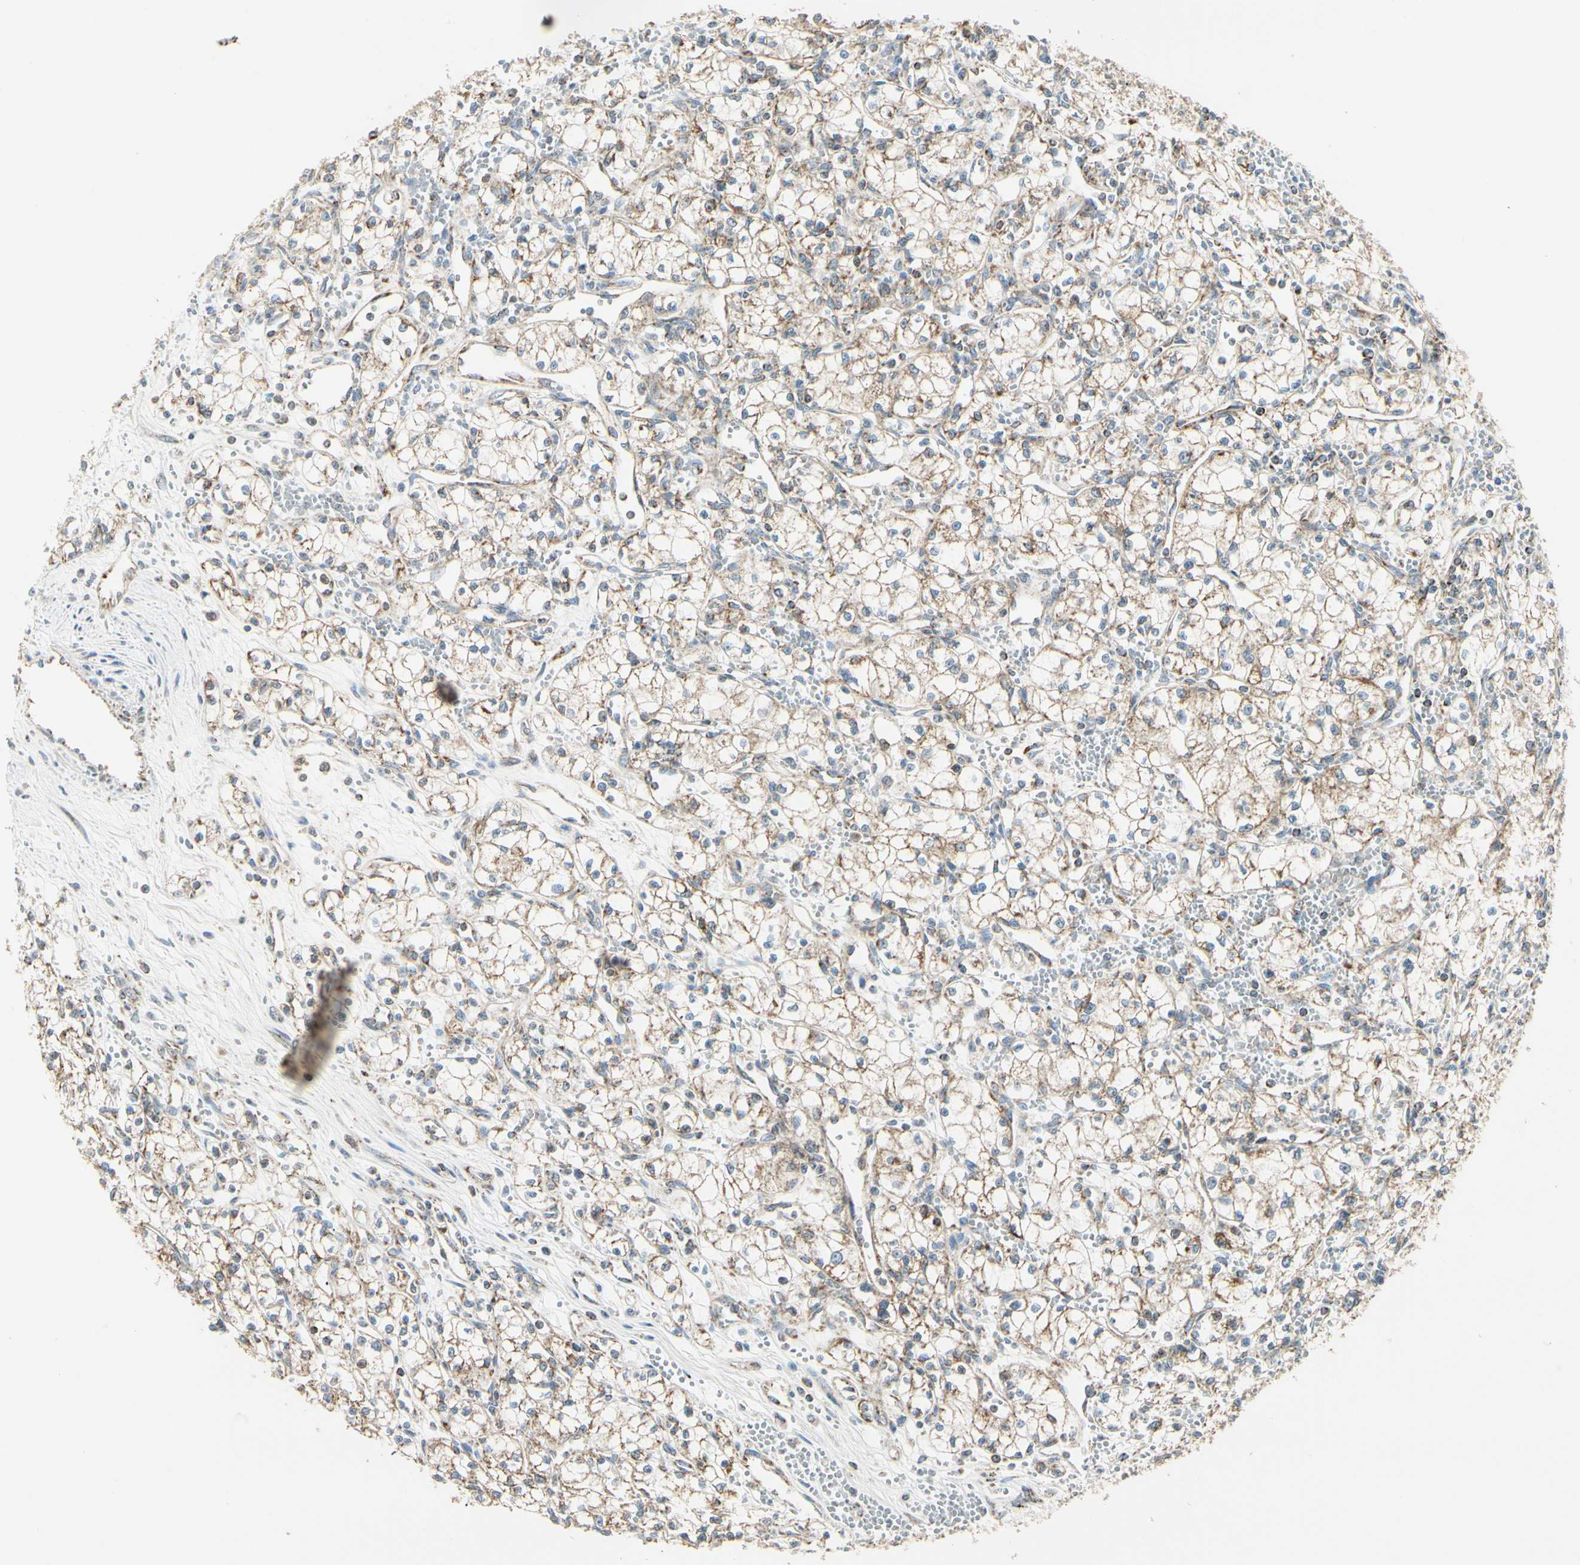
{"staining": {"intensity": "moderate", "quantity": ">75%", "location": "cytoplasmic/membranous"}, "tissue": "renal cancer", "cell_type": "Tumor cells", "image_type": "cancer", "snomed": [{"axis": "morphology", "description": "Normal tissue, NOS"}, {"axis": "morphology", "description": "Adenocarcinoma, NOS"}, {"axis": "topography", "description": "Kidney"}], "caption": "This histopathology image shows IHC staining of human renal cancer (adenocarcinoma), with medium moderate cytoplasmic/membranous expression in approximately >75% of tumor cells.", "gene": "ANKS6", "patient": {"sex": "male", "age": 59}}